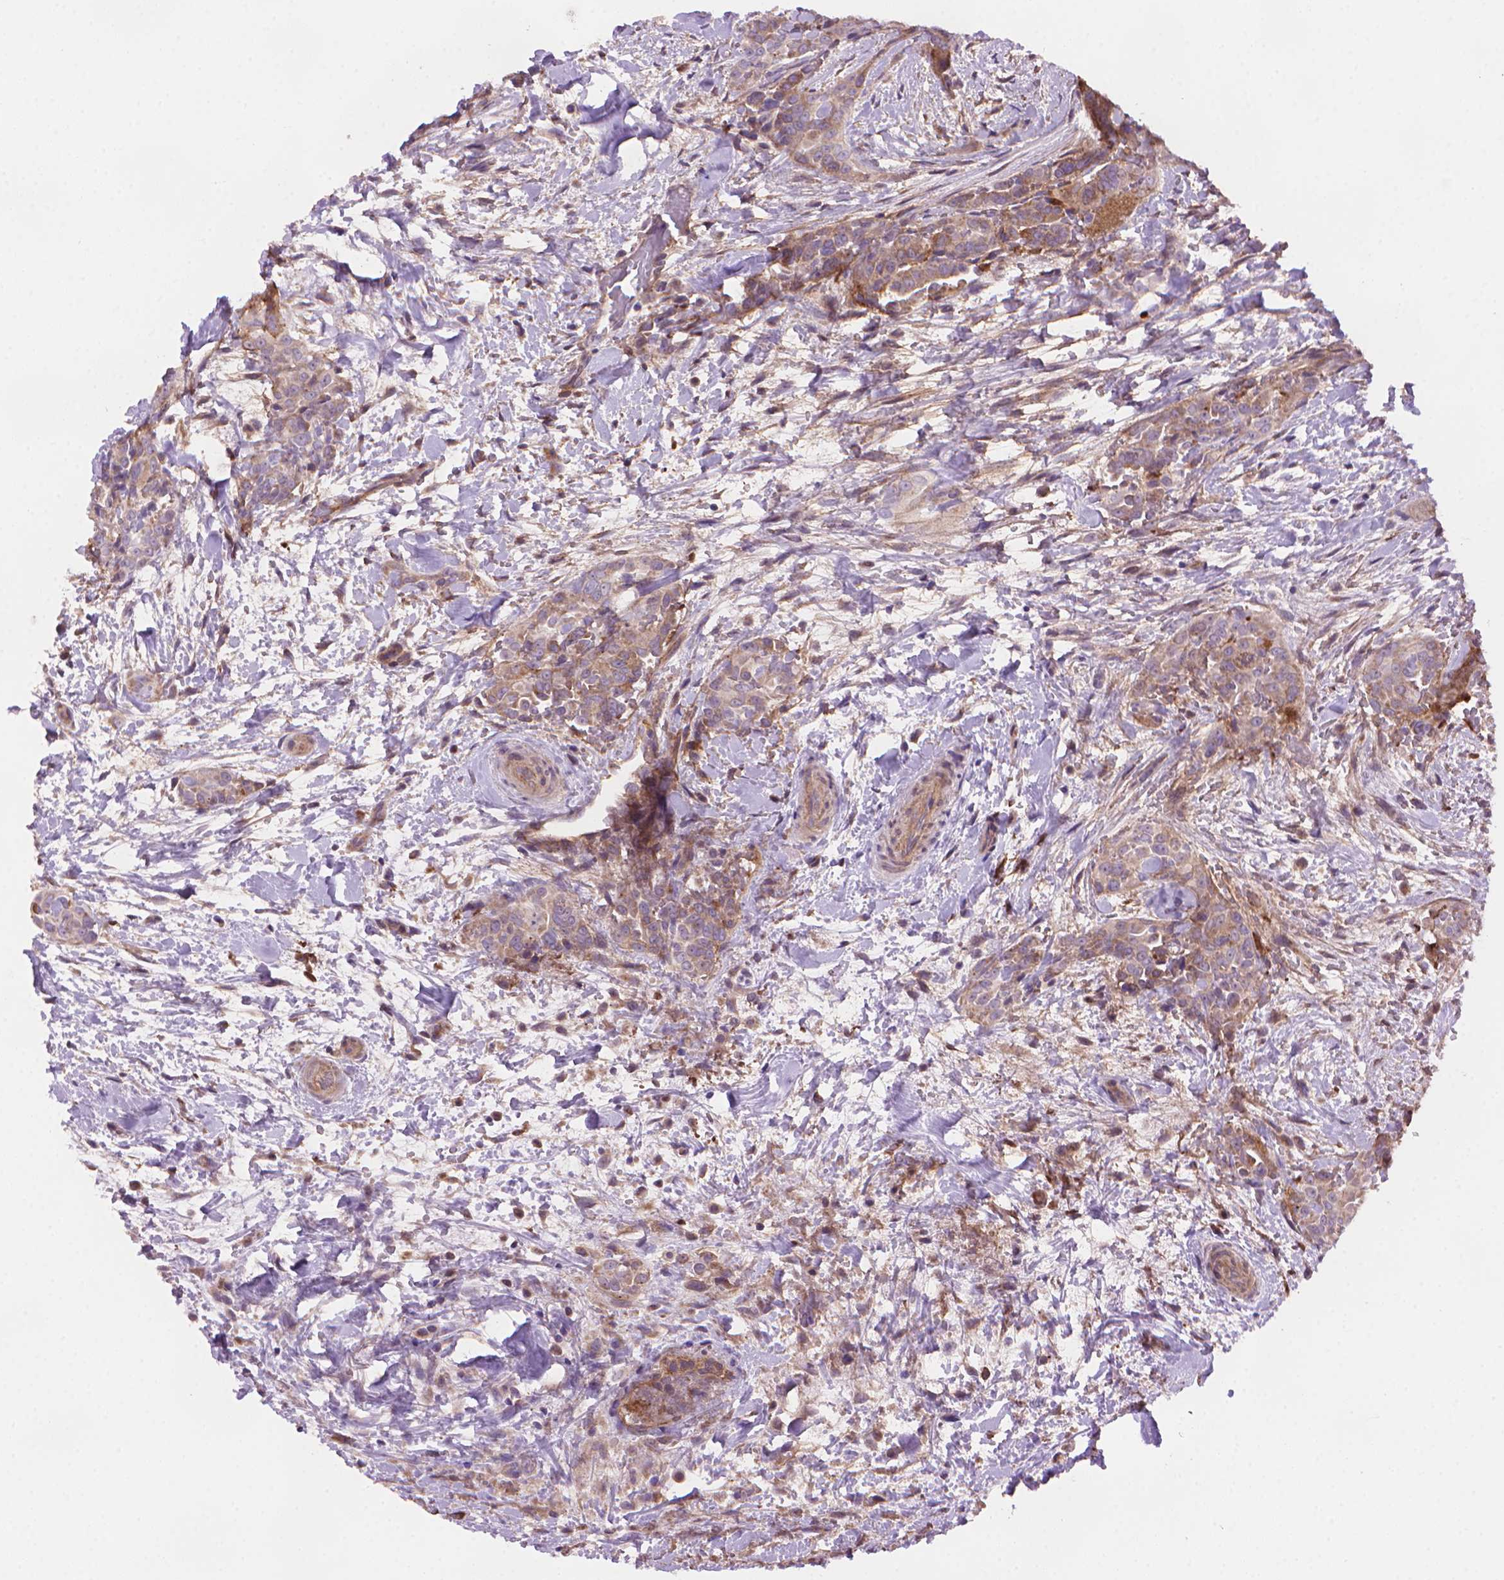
{"staining": {"intensity": "weak", "quantity": "25%-75%", "location": "cytoplasmic/membranous"}, "tissue": "thyroid cancer", "cell_type": "Tumor cells", "image_type": "cancer", "snomed": [{"axis": "morphology", "description": "Papillary adenocarcinoma, NOS"}, {"axis": "topography", "description": "Thyroid gland"}], "caption": "Immunohistochemistry (IHC) micrograph of neoplastic tissue: human thyroid cancer (papillary adenocarcinoma) stained using immunohistochemistry (IHC) demonstrates low levels of weak protein expression localized specifically in the cytoplasmic/membranous of tumor cells, appearing as a cytoplasmic/membranous brown color.", "gene": "AMMECR1", "patient": {"sex": "male", "age": 61}}